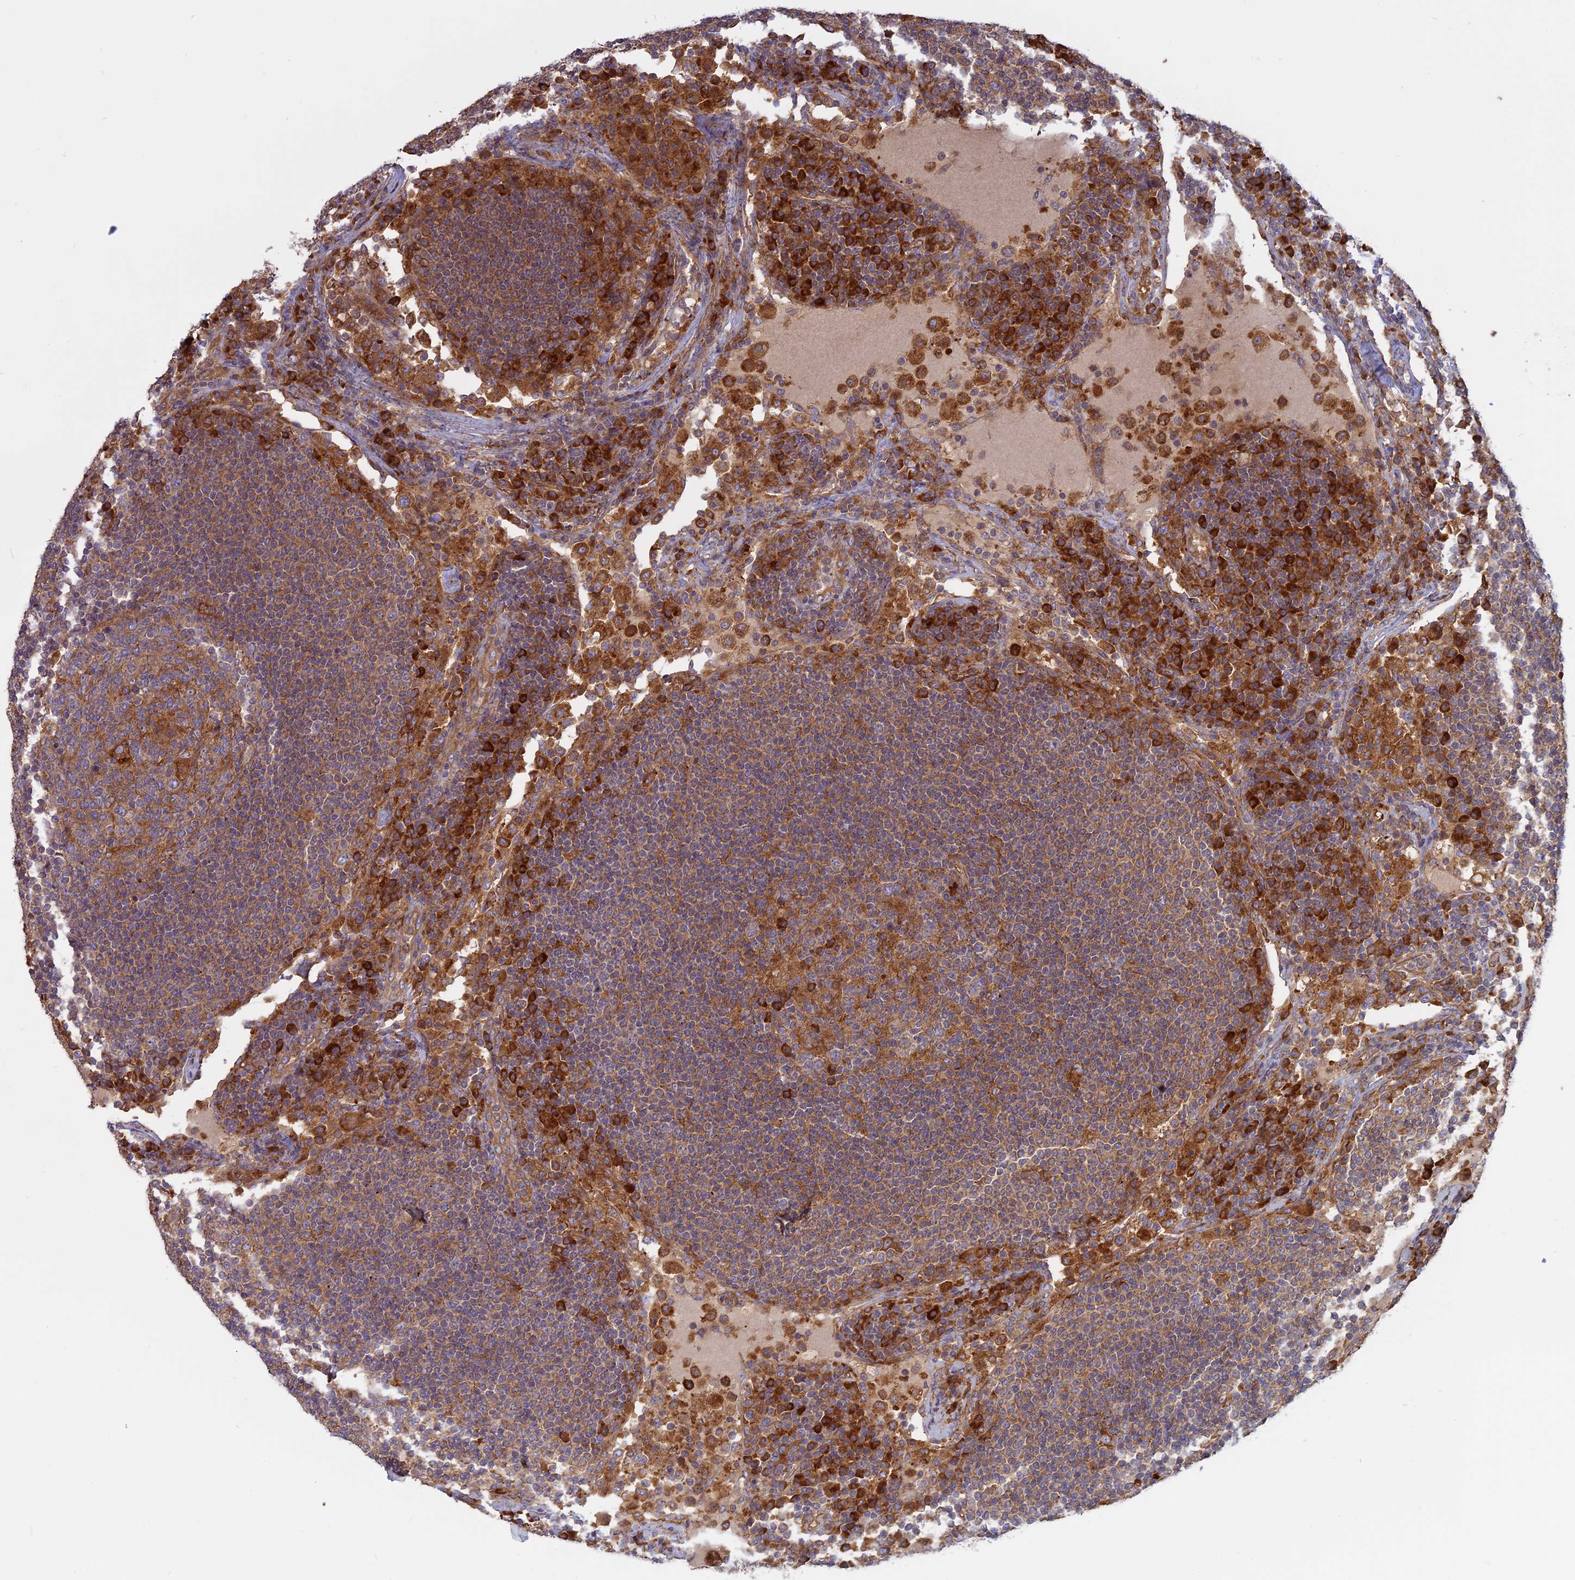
{"staining": {"intensity": "moderate", "quantity": ">75%", "location": "cytoplasmic/membranous"}, "tissue": "lymph node", "cell_type": "Germinal center cells", "image_type": "normal", "snomed": [{"axis": "morphology", "description": "Normal tissue, NOS"}, {"axis": "topography", "description": "Lymph node"}], "caption": "IHC of normal human lymph node shows medium levels of moderate cytoplasmic/membranous positivity in about >75% of germinal center cells. (Stains: DAB in brown, nuclei in blue, Microscopy: brightfield microscopy at high magnification).", "gene": "TMEM208", "patient": {"sex": "female", "age": 53}}